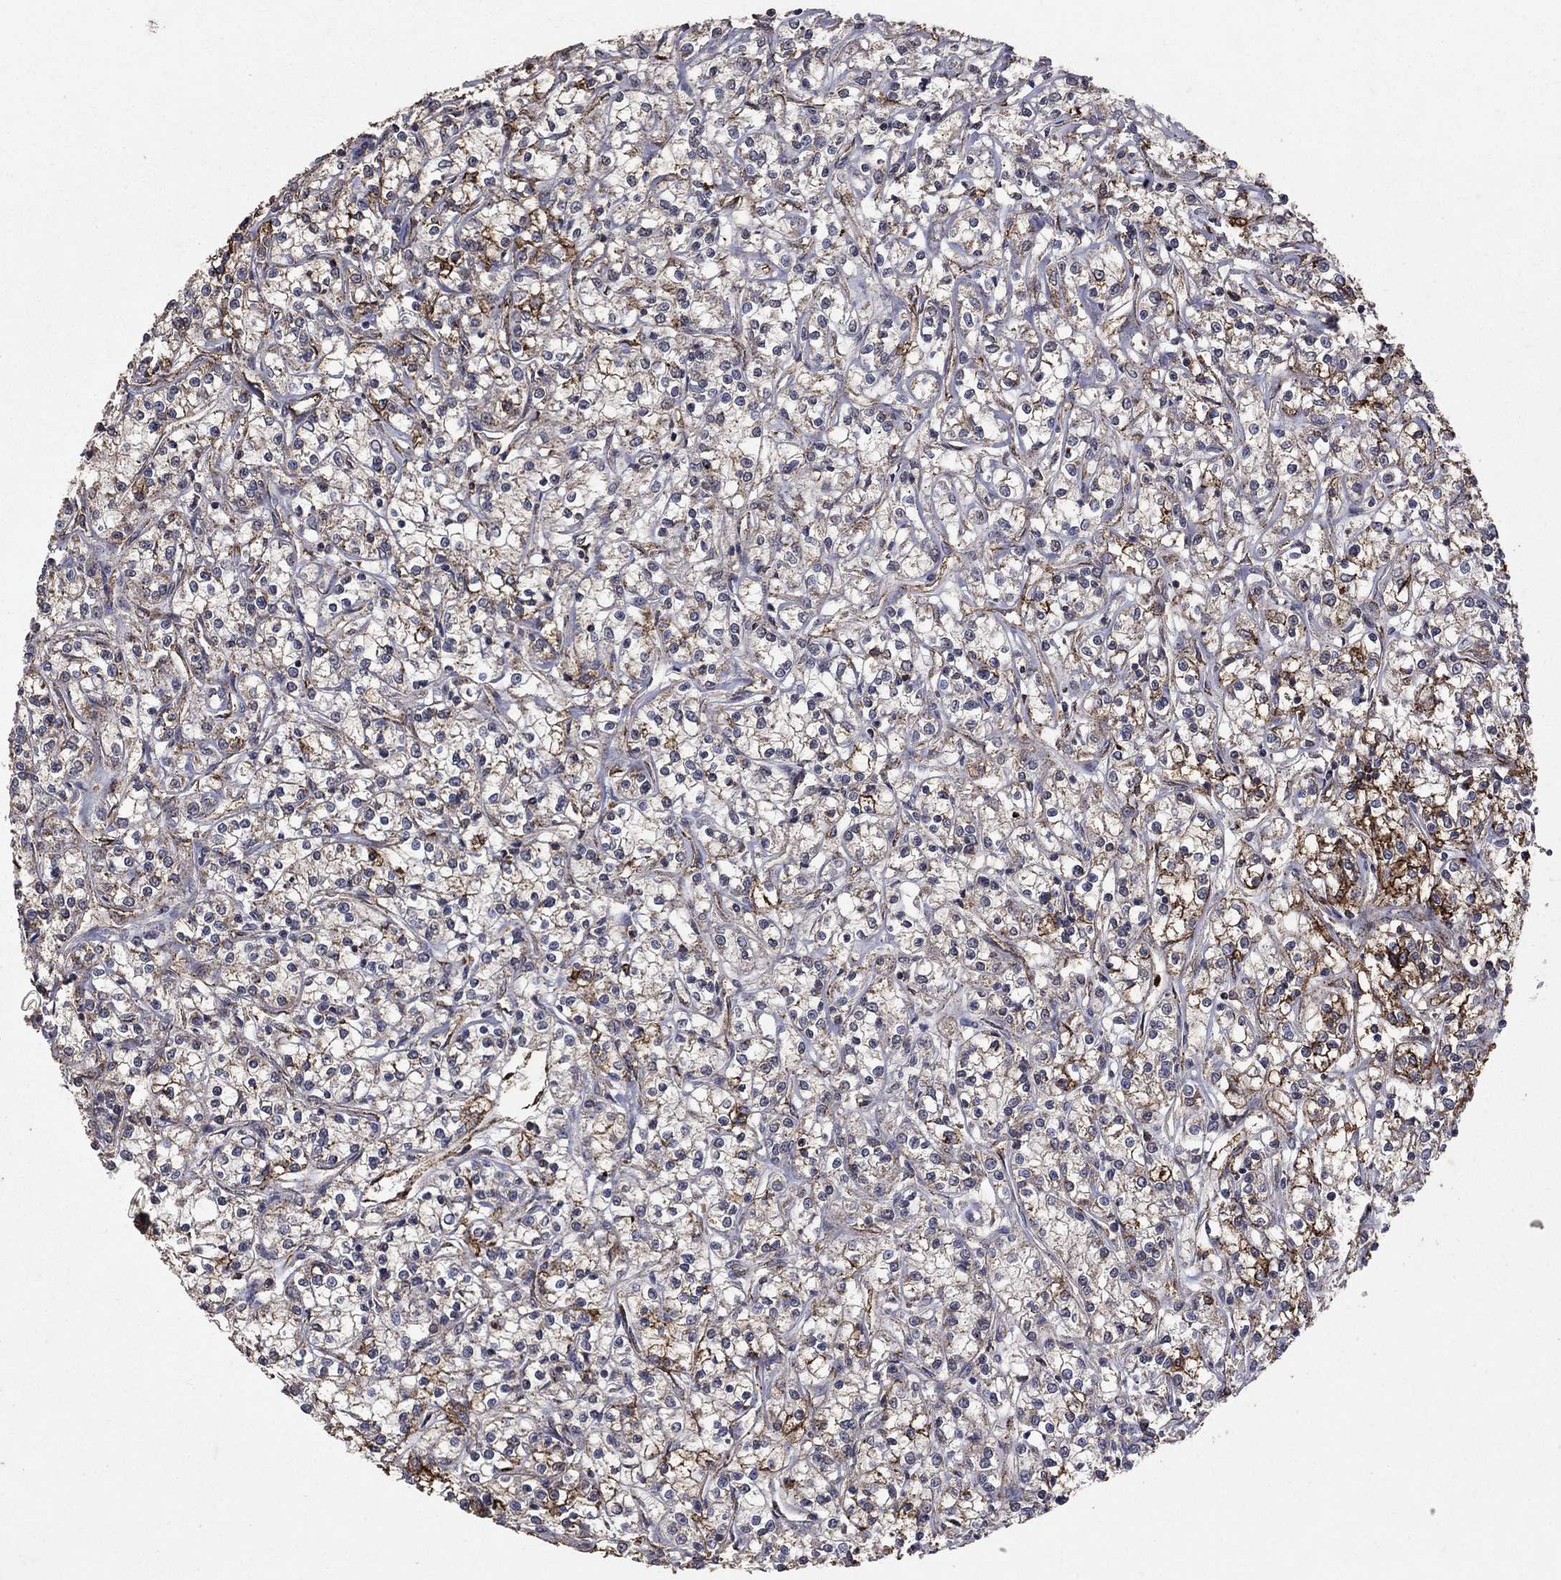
{"staining": {"intensity": "strong", "quantity": "25%-75%", "location": "cytoplasmic/membranous"}, "tissue": "renal cancer", "cell_type": "Tumor cells", "image_type": "cancer", "snomed": [{"axis": "morphology", "description": "Adenocarcinoma, NOS"}, {"axis": "topography", "description": "Kidney"}], "caption": "High-power microscopy captured an IHC histopathology image of renal adenocarcinoma, revealing strong cytoplasmic/membranous expression in about 25%-75% of tumor cells. The protein of interest is stained brown, and the nuclei are stained in blue (DAB IHC with brightfield microscopy, high magnification).", "gene": "CD24", "patient": {"sex": "female", "age": 59}}